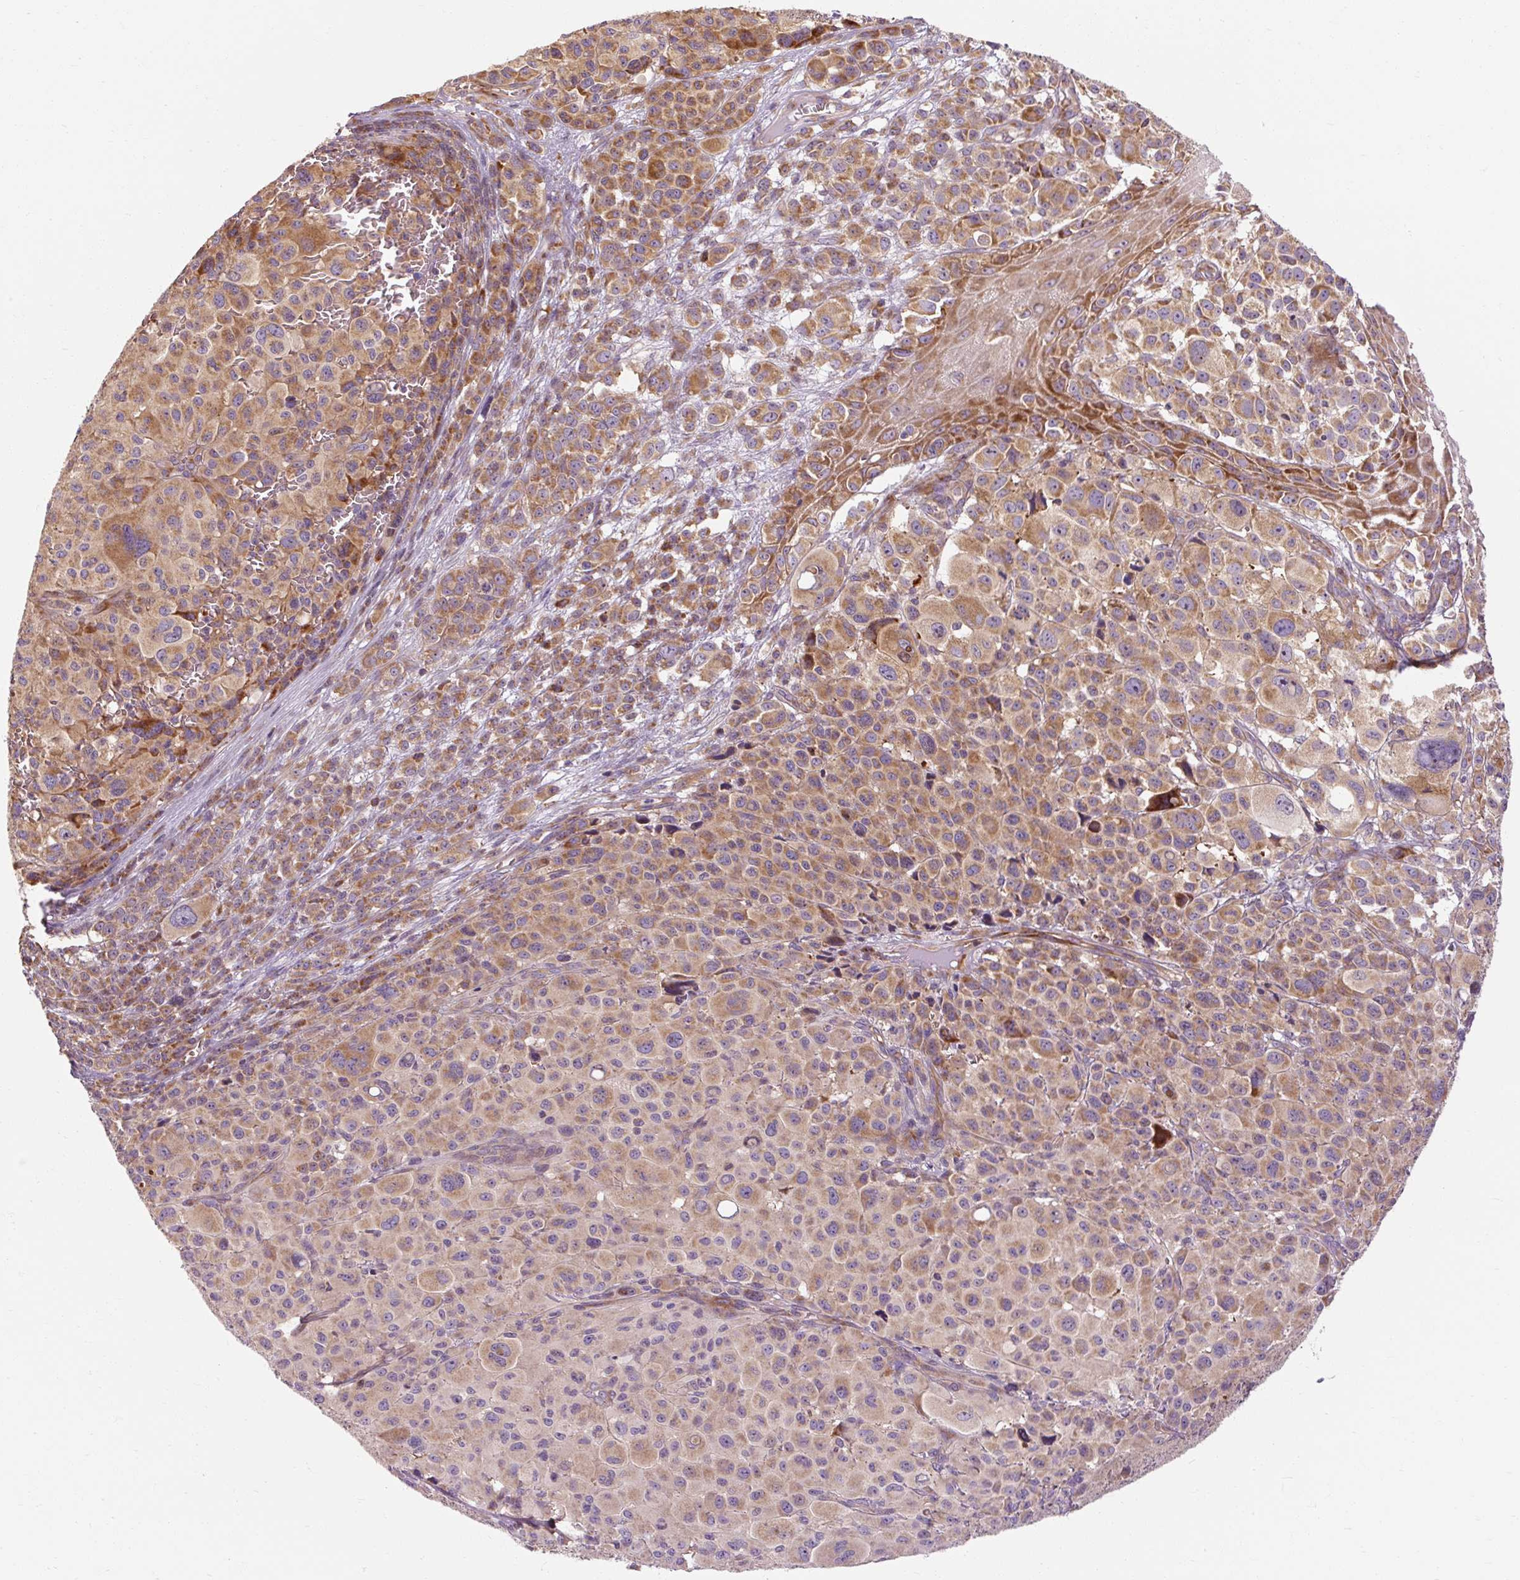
{"staining": {"intensity": "moderate", "quantity": "25%-75%", "location": "cytoplasmic/membranous"}, "tissue": "melanoma", "cell_type": "Tumor cells", "image_type": "cancer", "snomed": [{"axis": "morphology", "description": "Malignant melanoma, NOS"}, {"axis": "topography", "description": "Skin"}], "caption": "DAB (3,3'-diaminobenzidine) immunohistochemical staining of melanoma reveals moderate cytoplasmic/membranous protein positivity in approximately 25%-75% of tumor cells.", "gene": "PRSS48", "patient": {"sex": "female", "age": 74}}